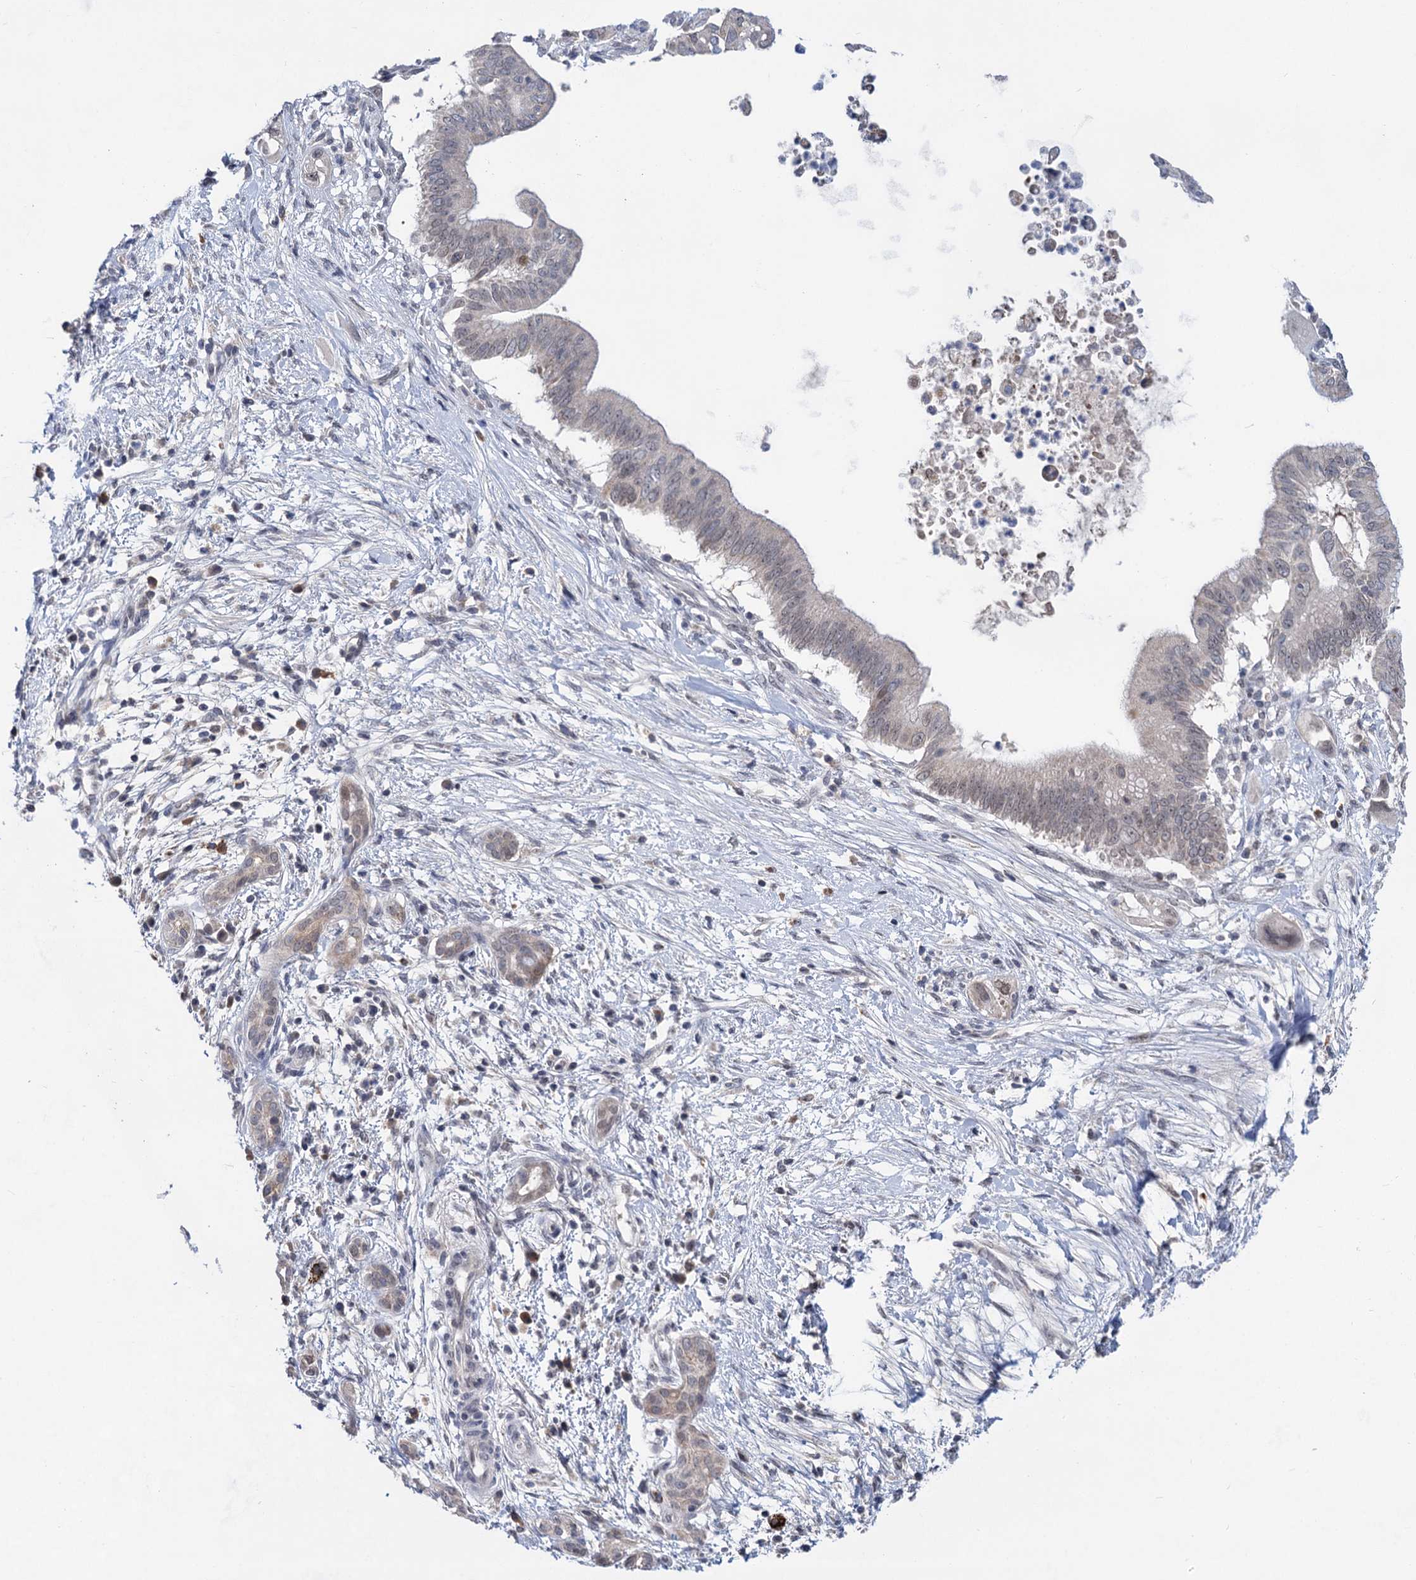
{"staining": {"intensity": "negative", "quantity": "none", "location": "none"}, "tissue": "pancreatic cancer", "cell_type": "Tumor cells", "image_type": "cancer", "snomed": [{"axis": "morphology", "description": "Adenocarcinoma, NOS"}, {"axis": "topography", "description": "Pancreas"}], "caption": "Immunohistochemistry of pancreatic adenocarcinoma displays no expression in tumor cells.", "gene": "TTC17", "patient": {"sex": "male", "age": 68}}